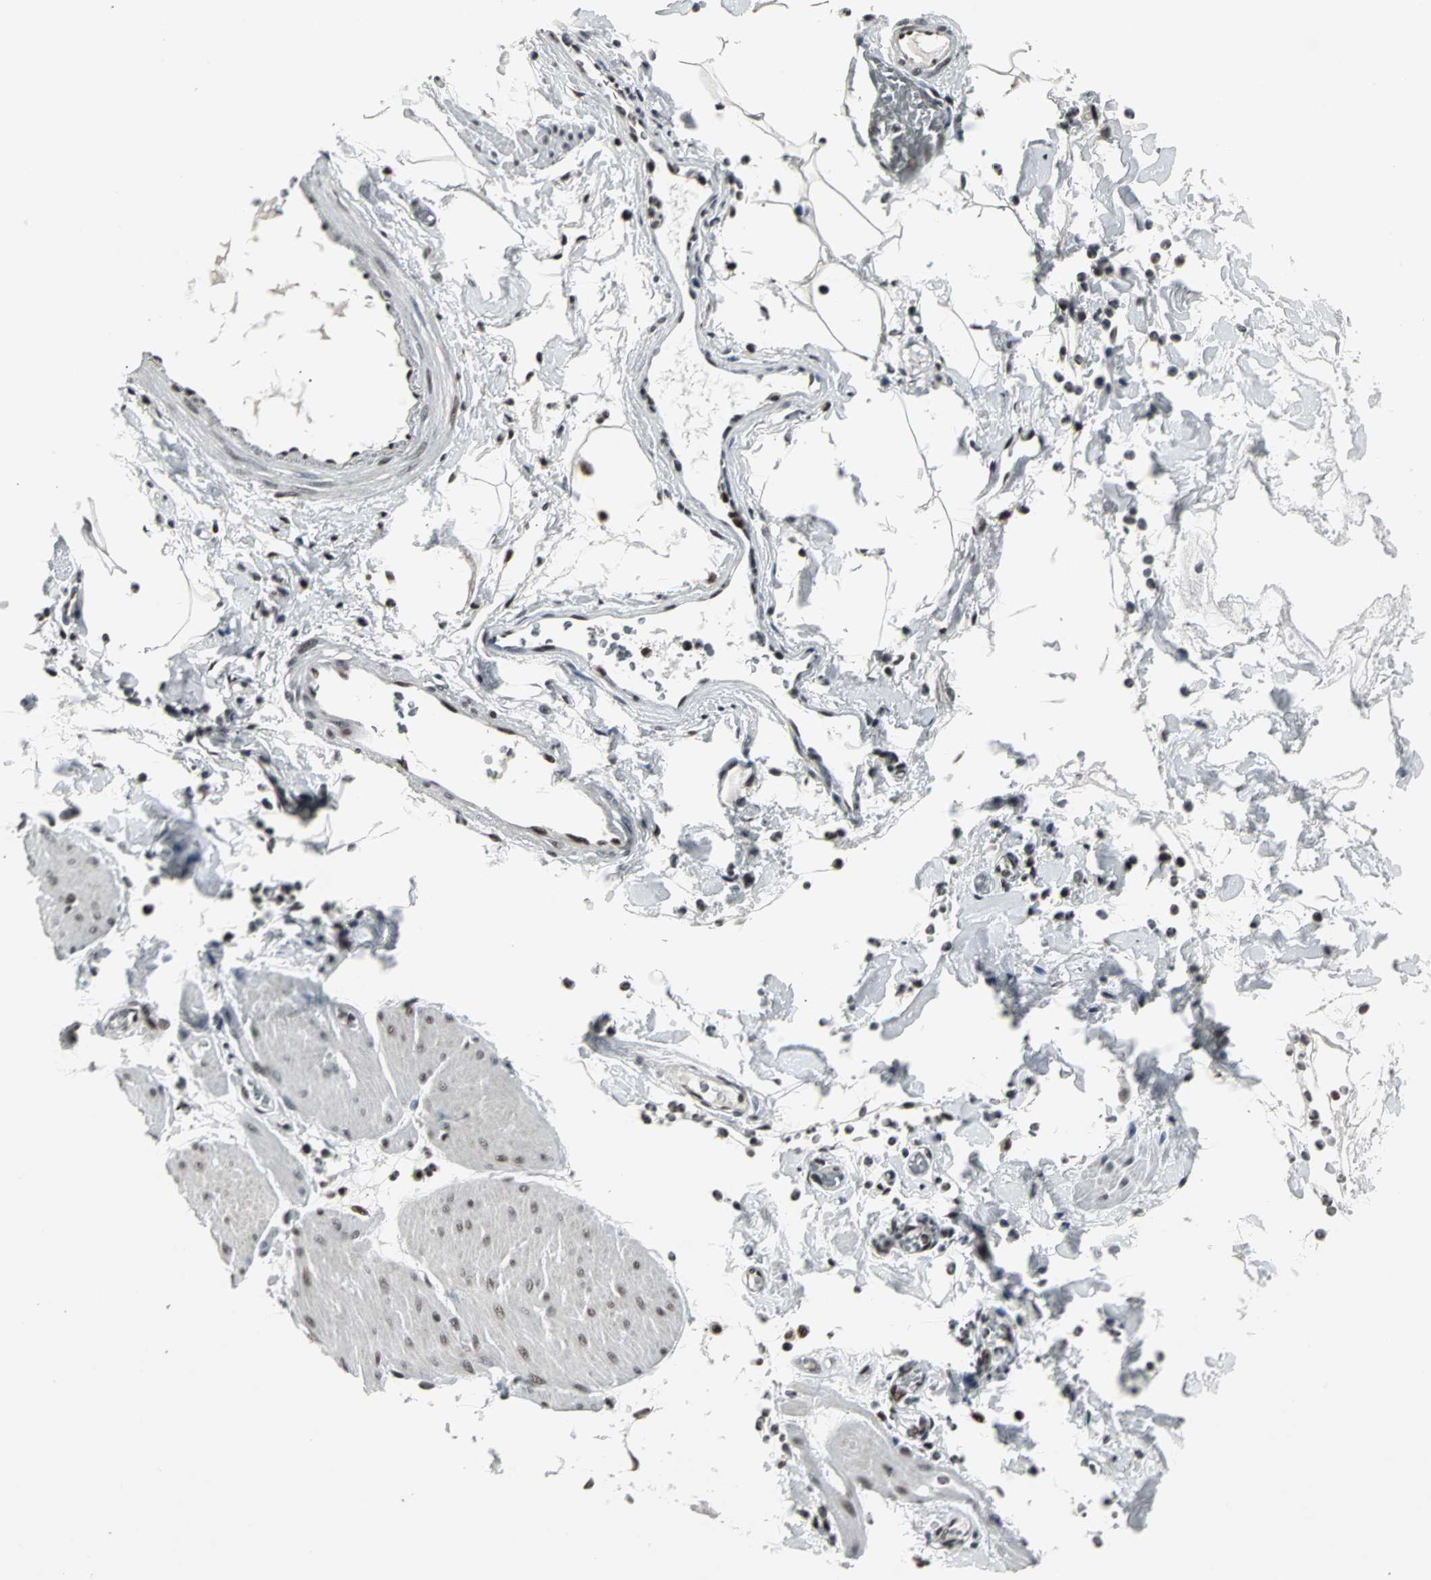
{"staining": {"intensity": "negative", "quantity": "none", "location": "none"}, "tissue": "smooth muscle", "cell_type": "Smooth muscle cells", "image_type": "normal", "snomed": [{"axis": "morphology", "description": "Normal tissue, NOS"}, {"axis": "topography", "description": "Smooth muscle"}, {"axis": "topography", "description": "Colon"}], "caption": "Unremarkable smooth muscle was stained to show a protein in brown. There is no significant staining in smooth muscle cells. (DAB (3,3'-diaminobenzidine) immunohistochemistry (IHC) with hematoxylin counter stain).", "gene": "PNKP", "patient": {"sex": "male", "age": 67}}